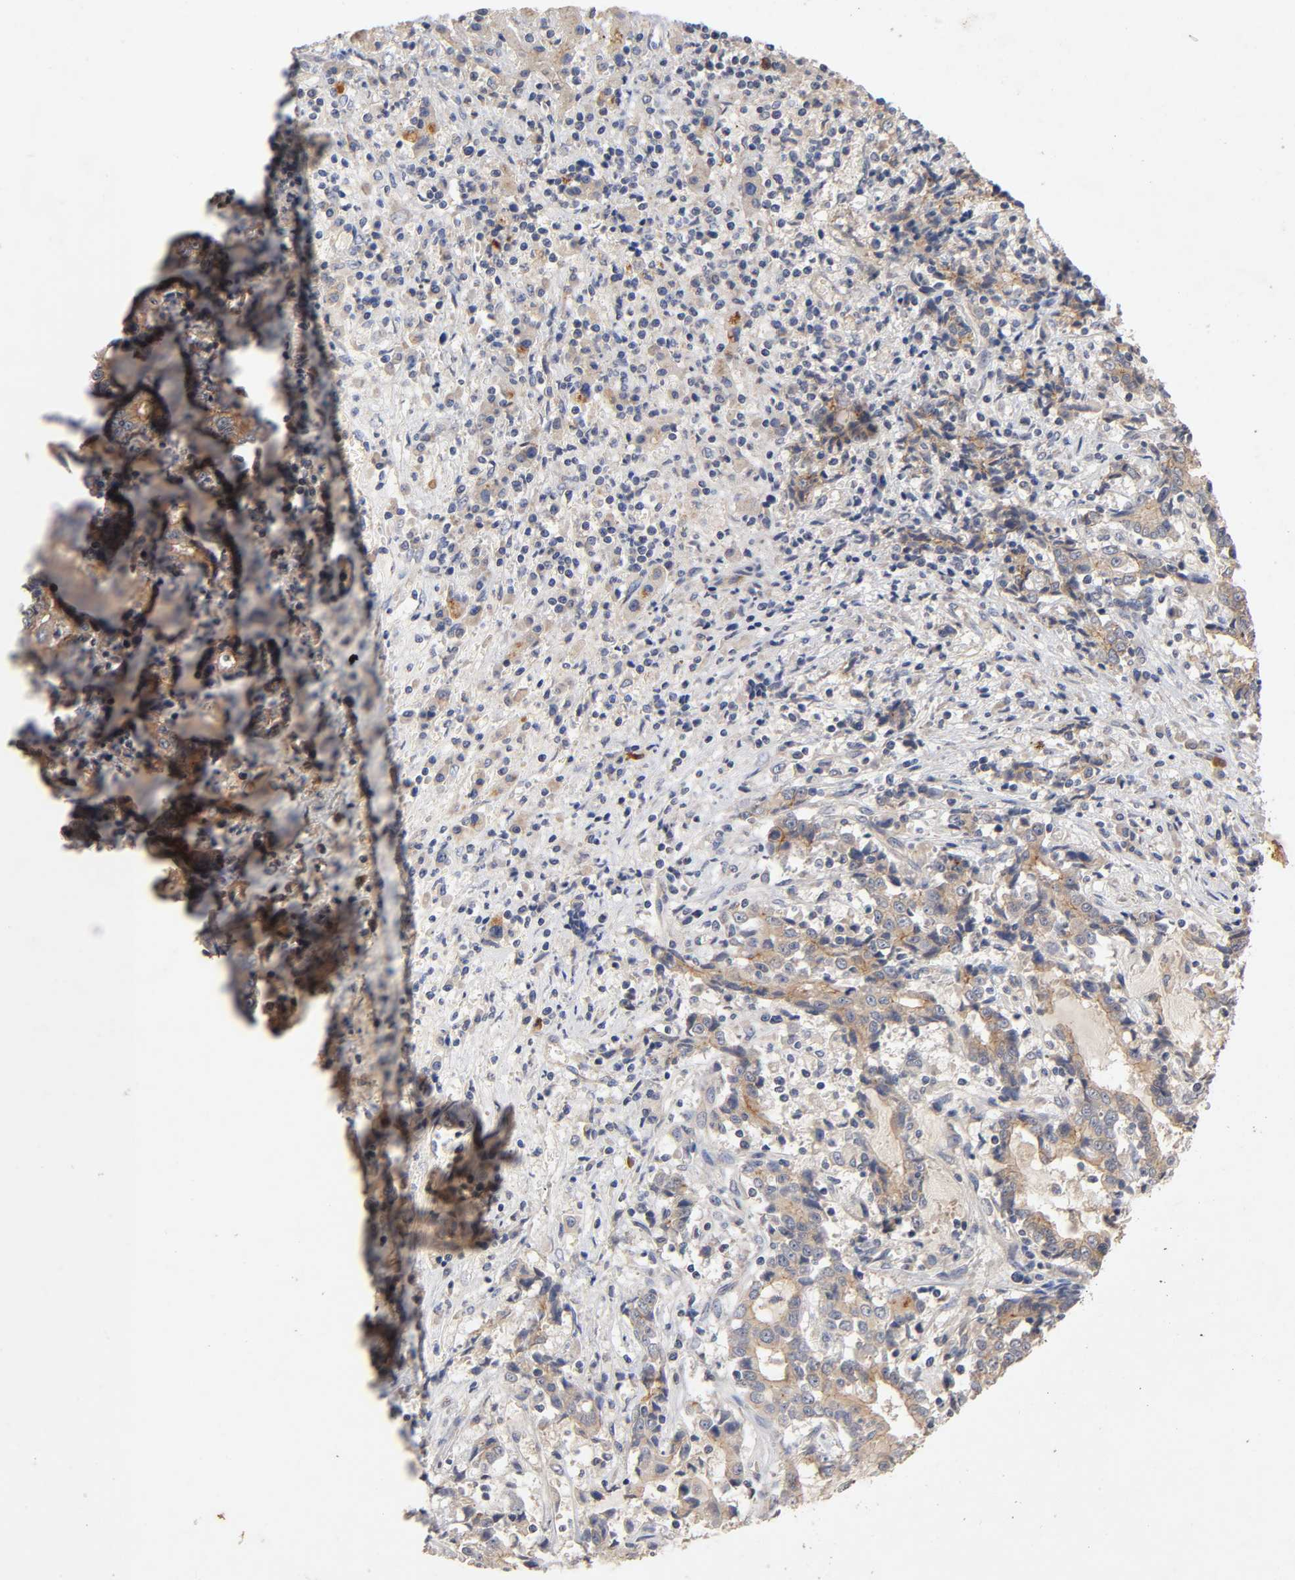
{"staining": {"intensity": "moderate", "quantity": ">75%", "location": "cytoplasmic/membranous"}, "tissue": "liver cancer", "cell_type": "Tumor cells", "image_type": "cancer", "snomed": [{"axis": "morphology", "description": "Cholangiocarcinoma"}, {"axis": "topography", "description": "Liver"}], "caption": "Moderate cytoplasmic/membranous protein positivity is appreciated in about >75% of tumor cells in liver cholangiocarcinoma.", "gene": "PDZD11", "patient": {"sex": "male", "age": 57}}